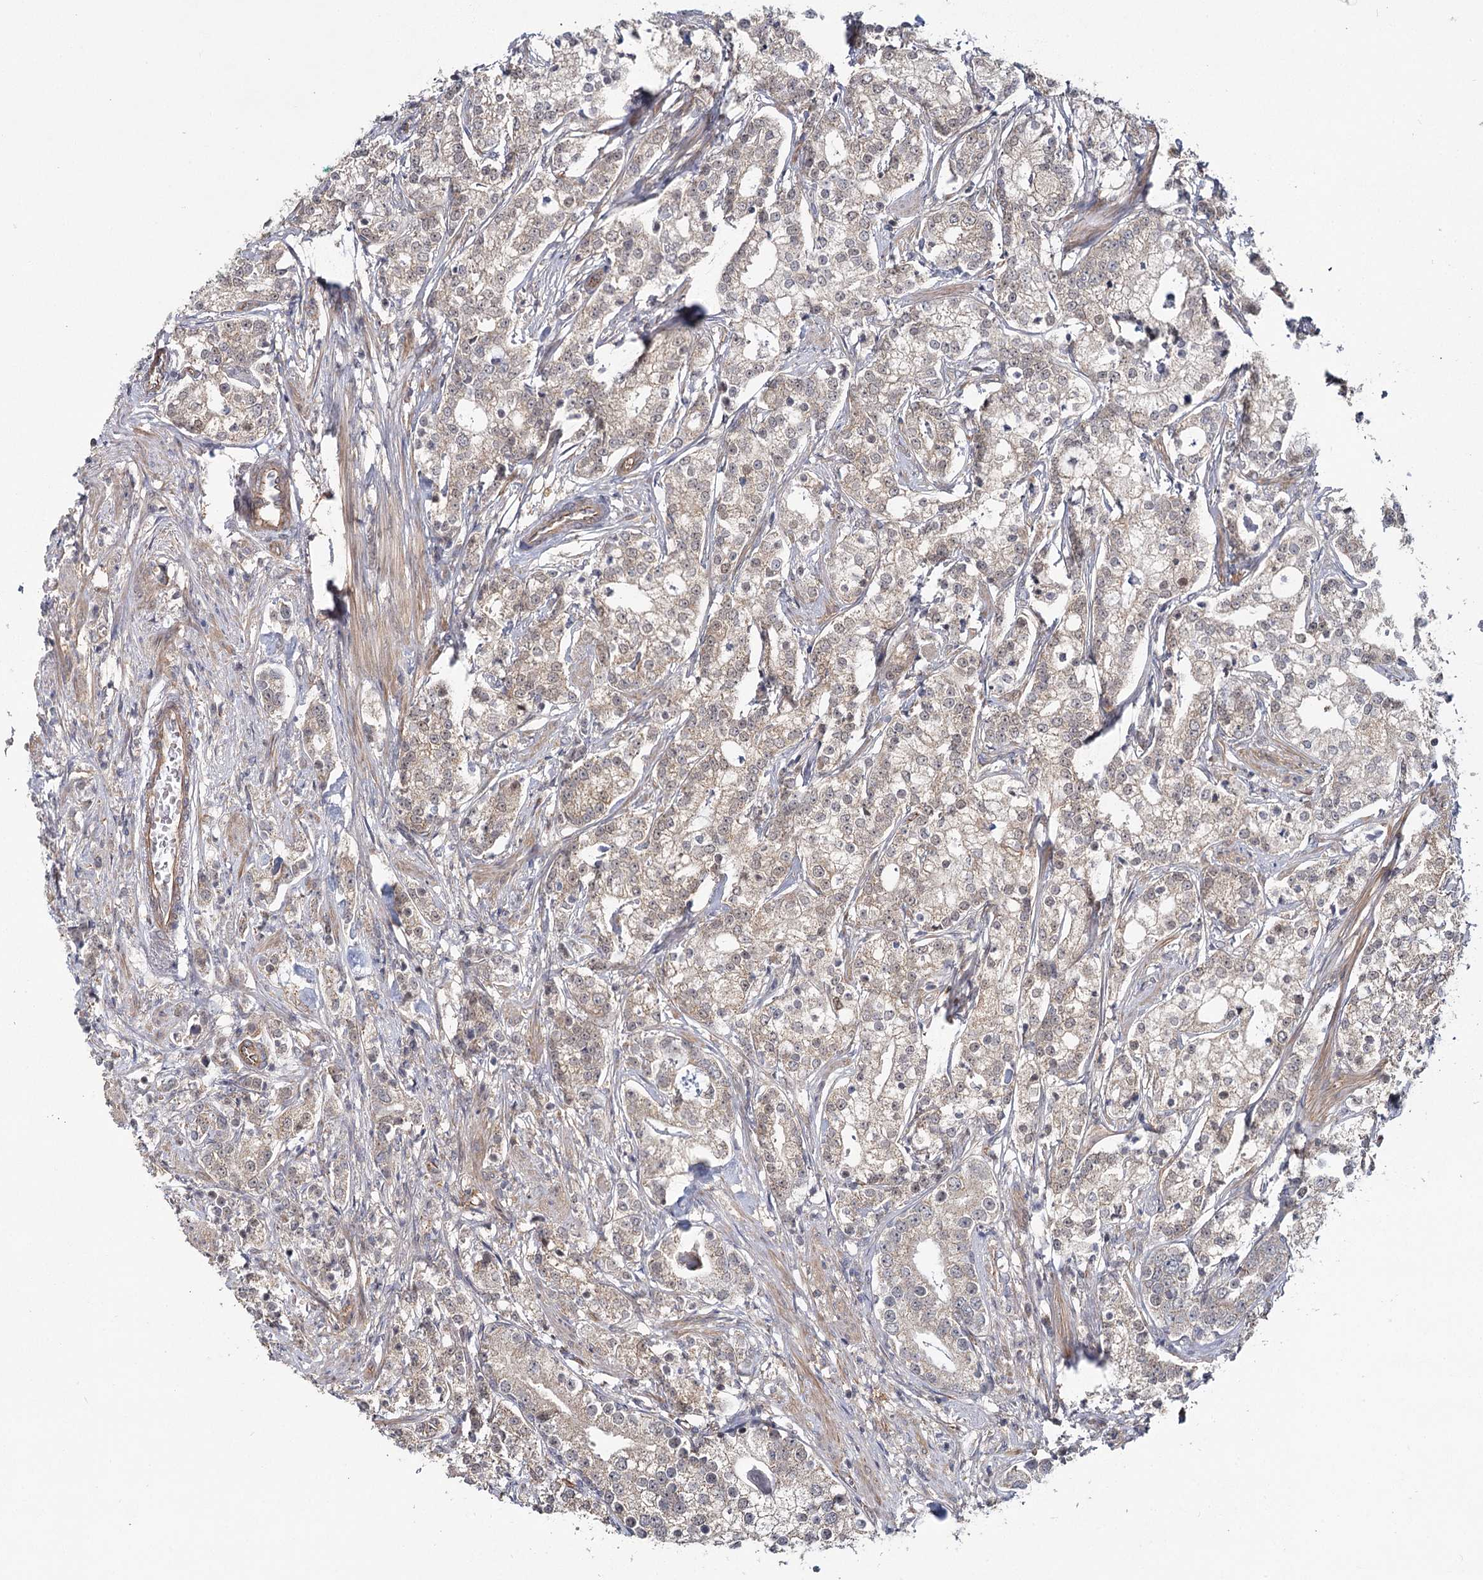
{"staining": {"intensity": "weak", "quantity": "25%-75%", "location": "cytoplasmic/membranous"}, "tissue": "prostate cancer", "cell_type": "Tumor cells", "image_type": "cancer", "snomed": [{"axis": "morphology", "description": "Adenocarcinoma, High grade"}, {"axis": "topography", "description": "Prostate"}], "caption": "DAB immunohistochemical staining of prostate cancer demonstrates weak cytoplasmic/membranous protein expression in approximately 25%-75% of tumor cells.", "gene": "TBC1D9B", "patient": {"sex": "male", "age": 69}}